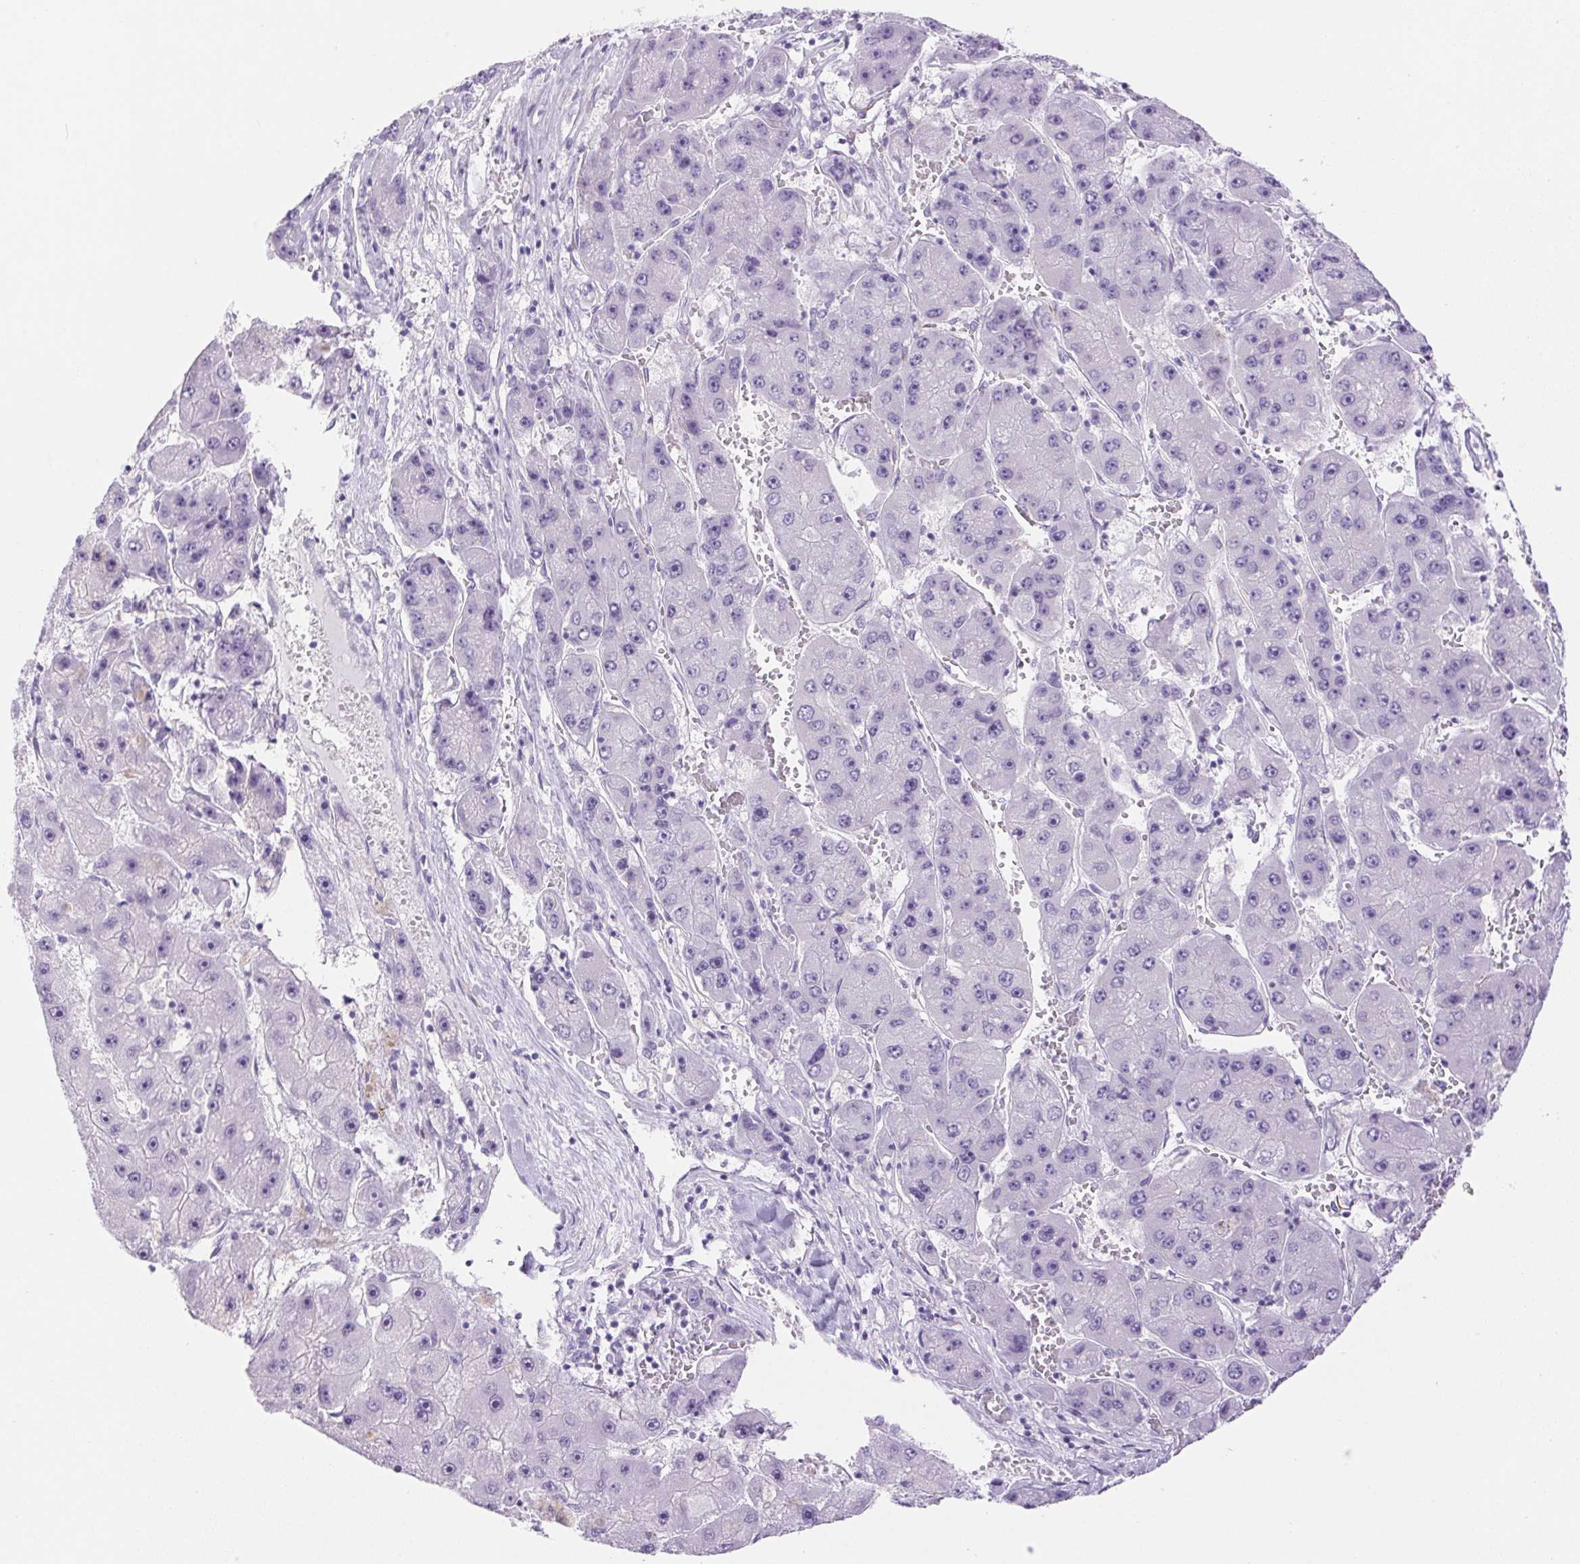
{"staining": {"intensity": "negative", "quantity": "none", "location": "none"}, "tissue": "liver cancer", "cell_type": "Tumor cells", "image_type": "cancer", "snomed": [{"axis": "morphology", "description": "Carcinoma, Hepatocellular, NOS"}, {"axis": "topography", "description": "Liver"}], "caption": "DAB (3,3'-diaminobenzidine) immunohistochemical staining of human hepatocellular carcinoma (liver) exhibits no significant staining in tumor cells.", "gene": "ERP27", "patient": {"sex": "female", "age": 61}}